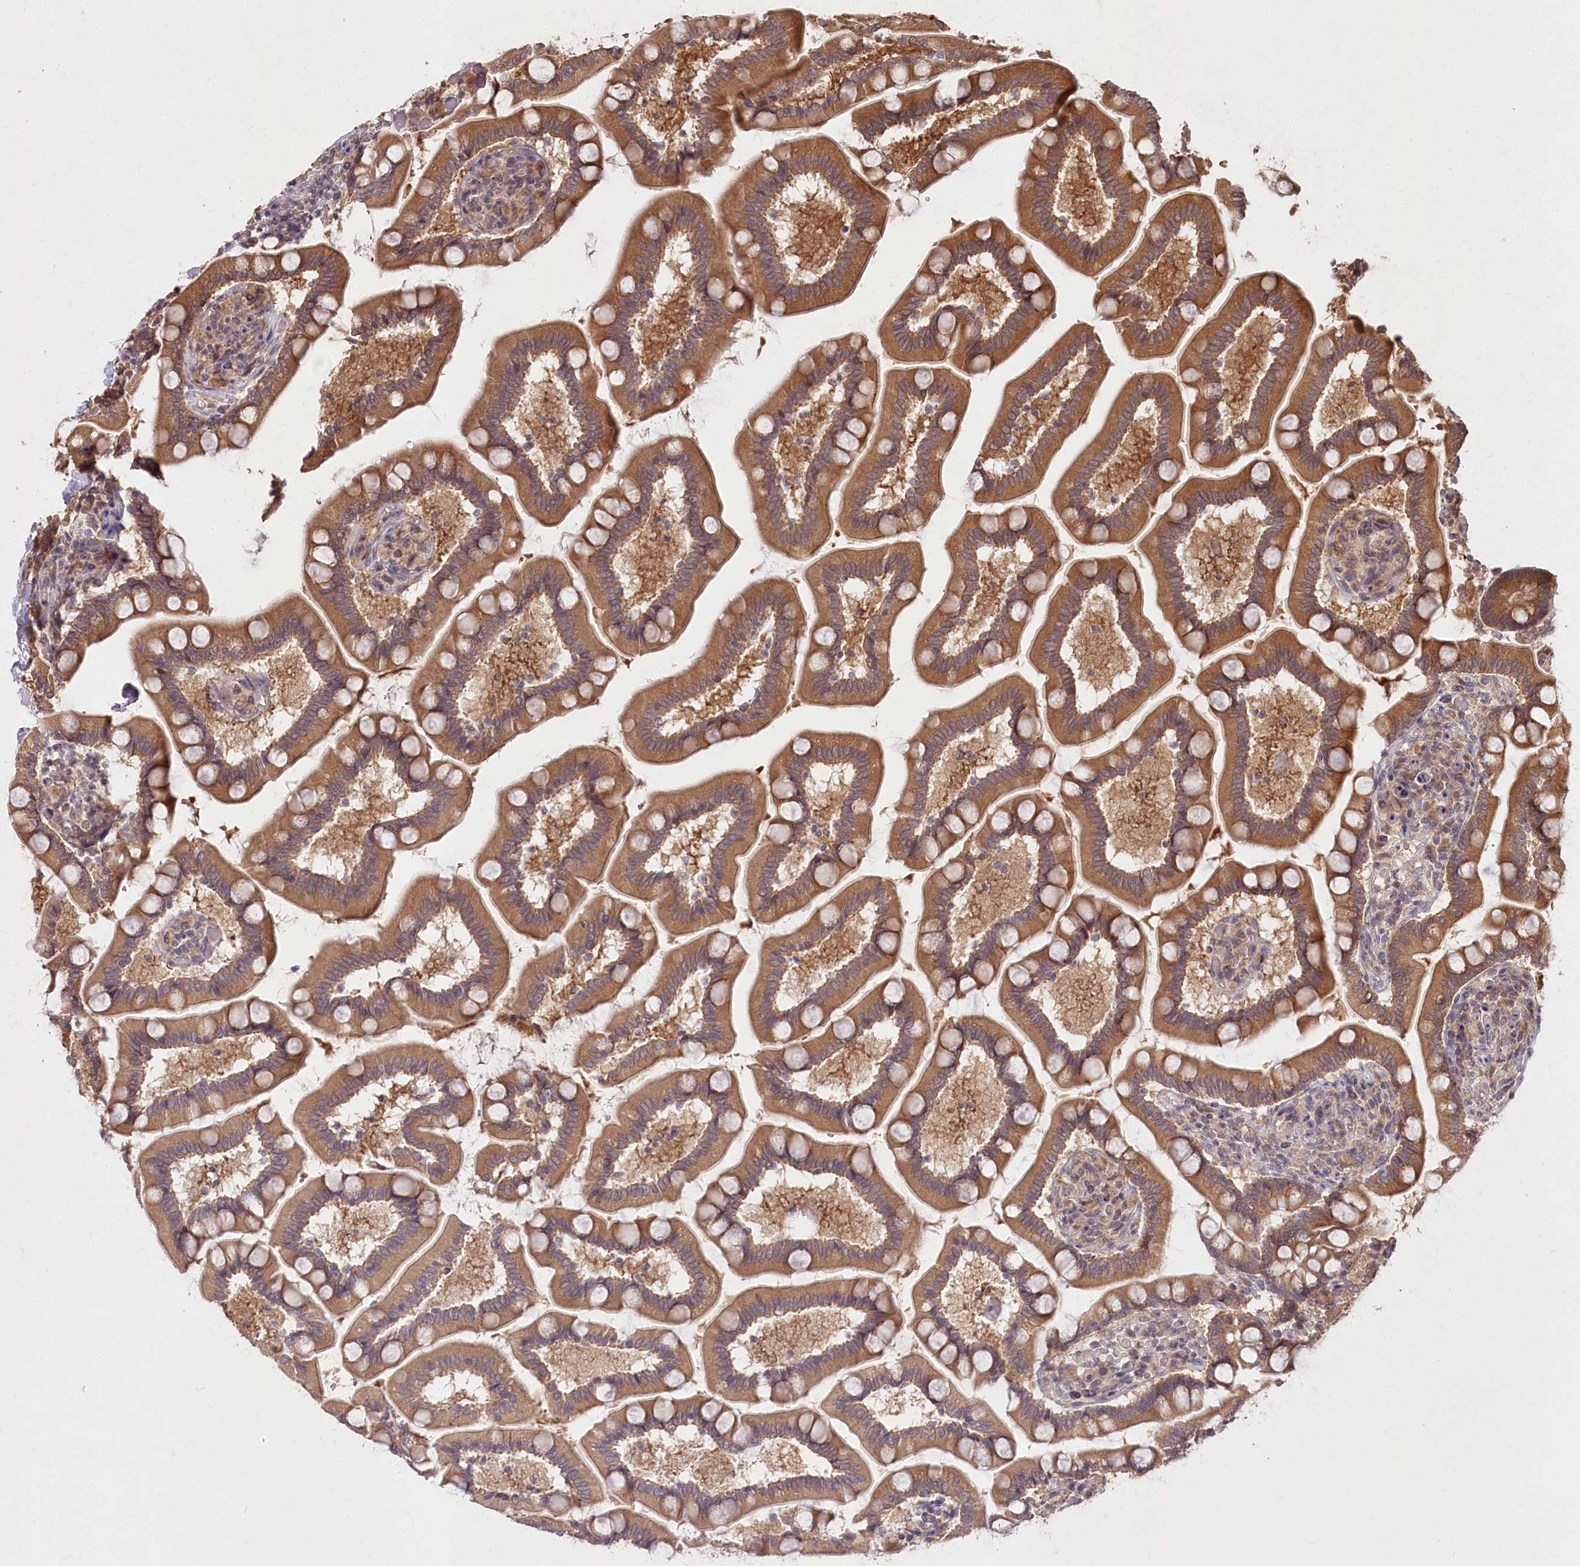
{"staining": {"intensity": "strong", "quantity": ">75%", "location": "cytoplasmic/membranous"}, "tissue": "small intestine", "cell_type": "Glandular cells", "image_type": "normal", "snomed": [{"axis": "morphology", "description": "Normal tissue, NOS"}, {"axis": "topography", "description": "Small intestine"}], "caption": "IHC staining of normal small intestine, which exhibits high levels of strong cytoplasmic/membranous staining in about >75% of glandular cells indicating strong cytoplasmic/membranous protein staining. The staining was performed using DAB (3,3'-diaminobenzidine) (brown) for protein detection and nuclei were counterstained in hematoxylin (blue).", "gene": "IRAK1BP1", "patient": {"sex": "female", "age": 64}}